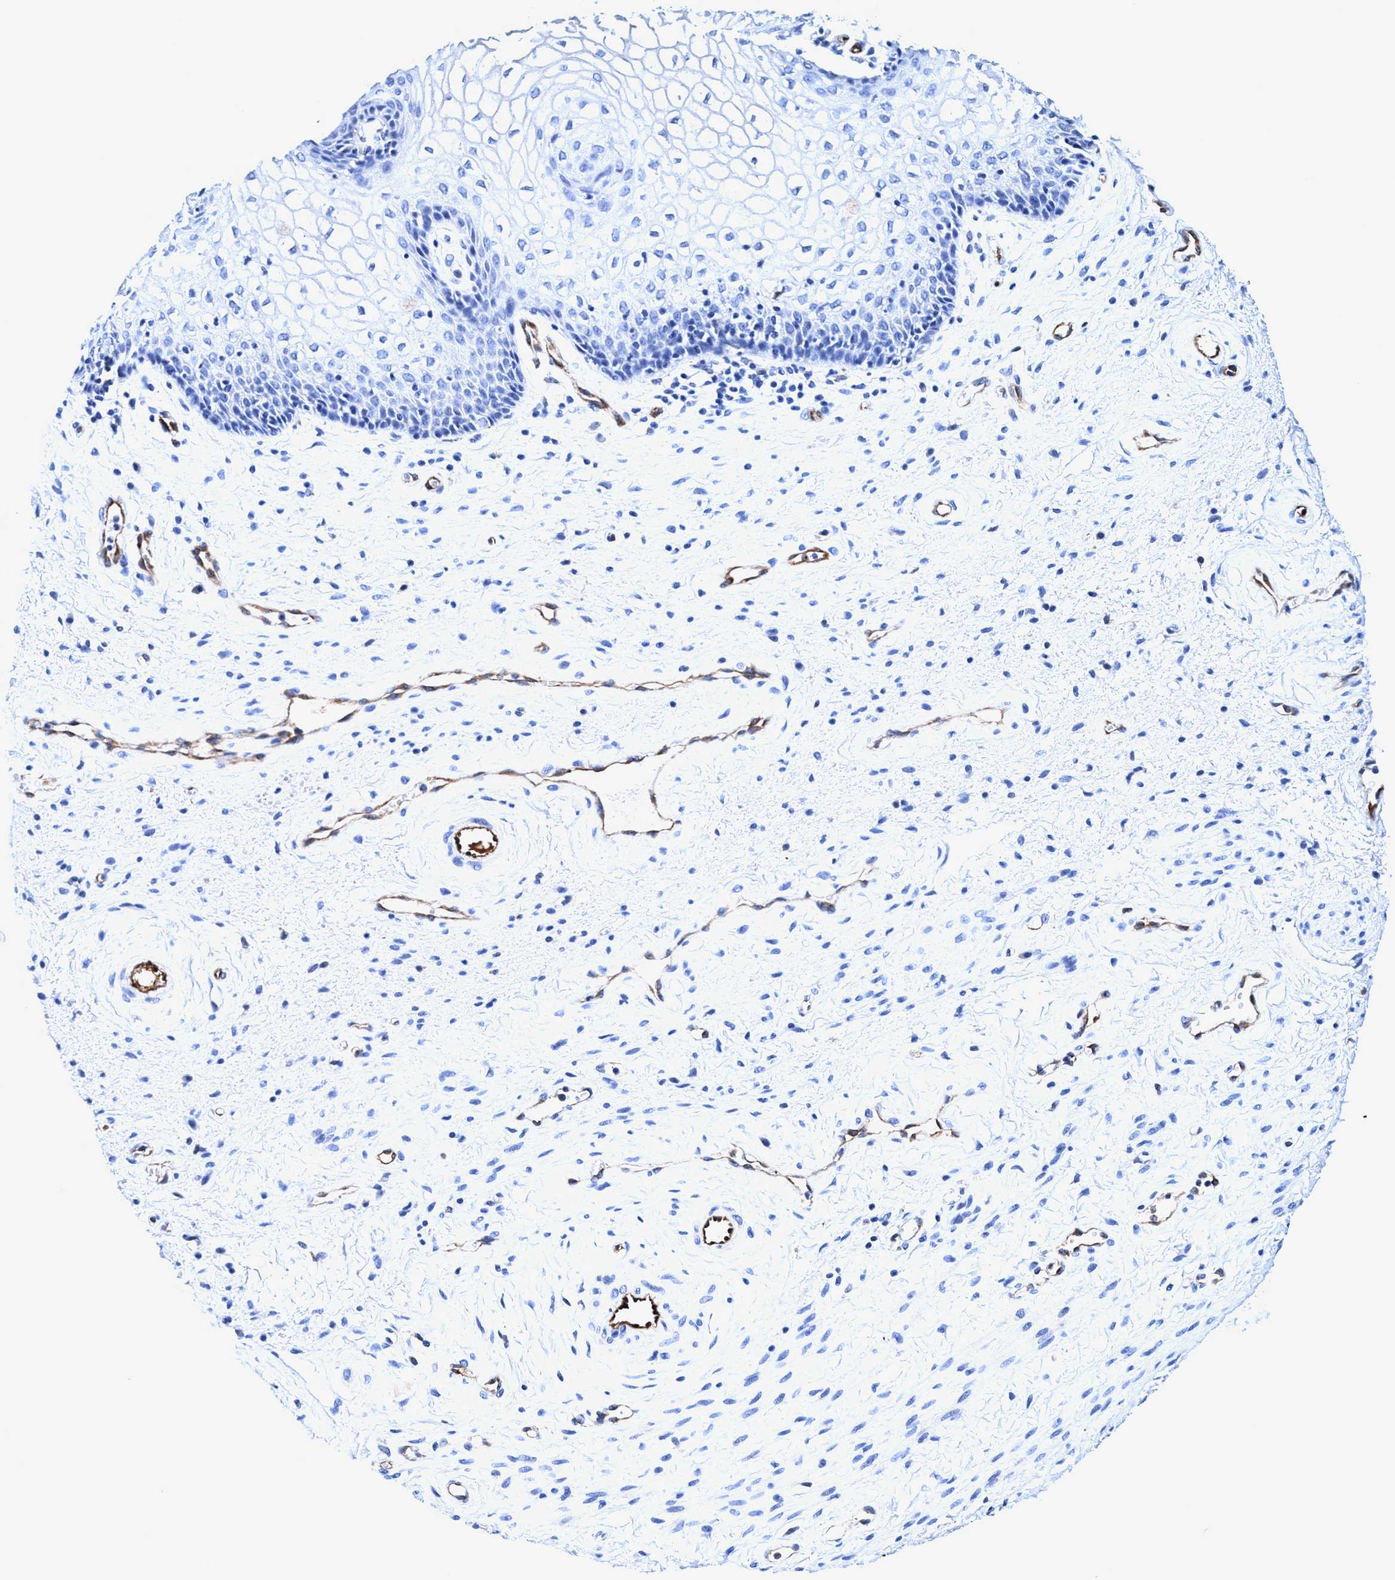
{"staining": {"intensity": "negative", "quantity": "none", "location": "none"}, "tissue": "vagina", "cell_type": "Squamous epithelial cells", "image_type": "normal", "snomed": [{"axis": "morphology", "description": "Normal tissue, NOS"}, {"axis": "topography", "description": "Vagina"}], "caption": "DAB (3,3'-diaminobenzidine) immunohistochemical staining of normal vagina demonstrates no significant positivity in squamous epithelial cells.", "gene": "UBALD2", "patient": {"sex": "female", "age": 34}}